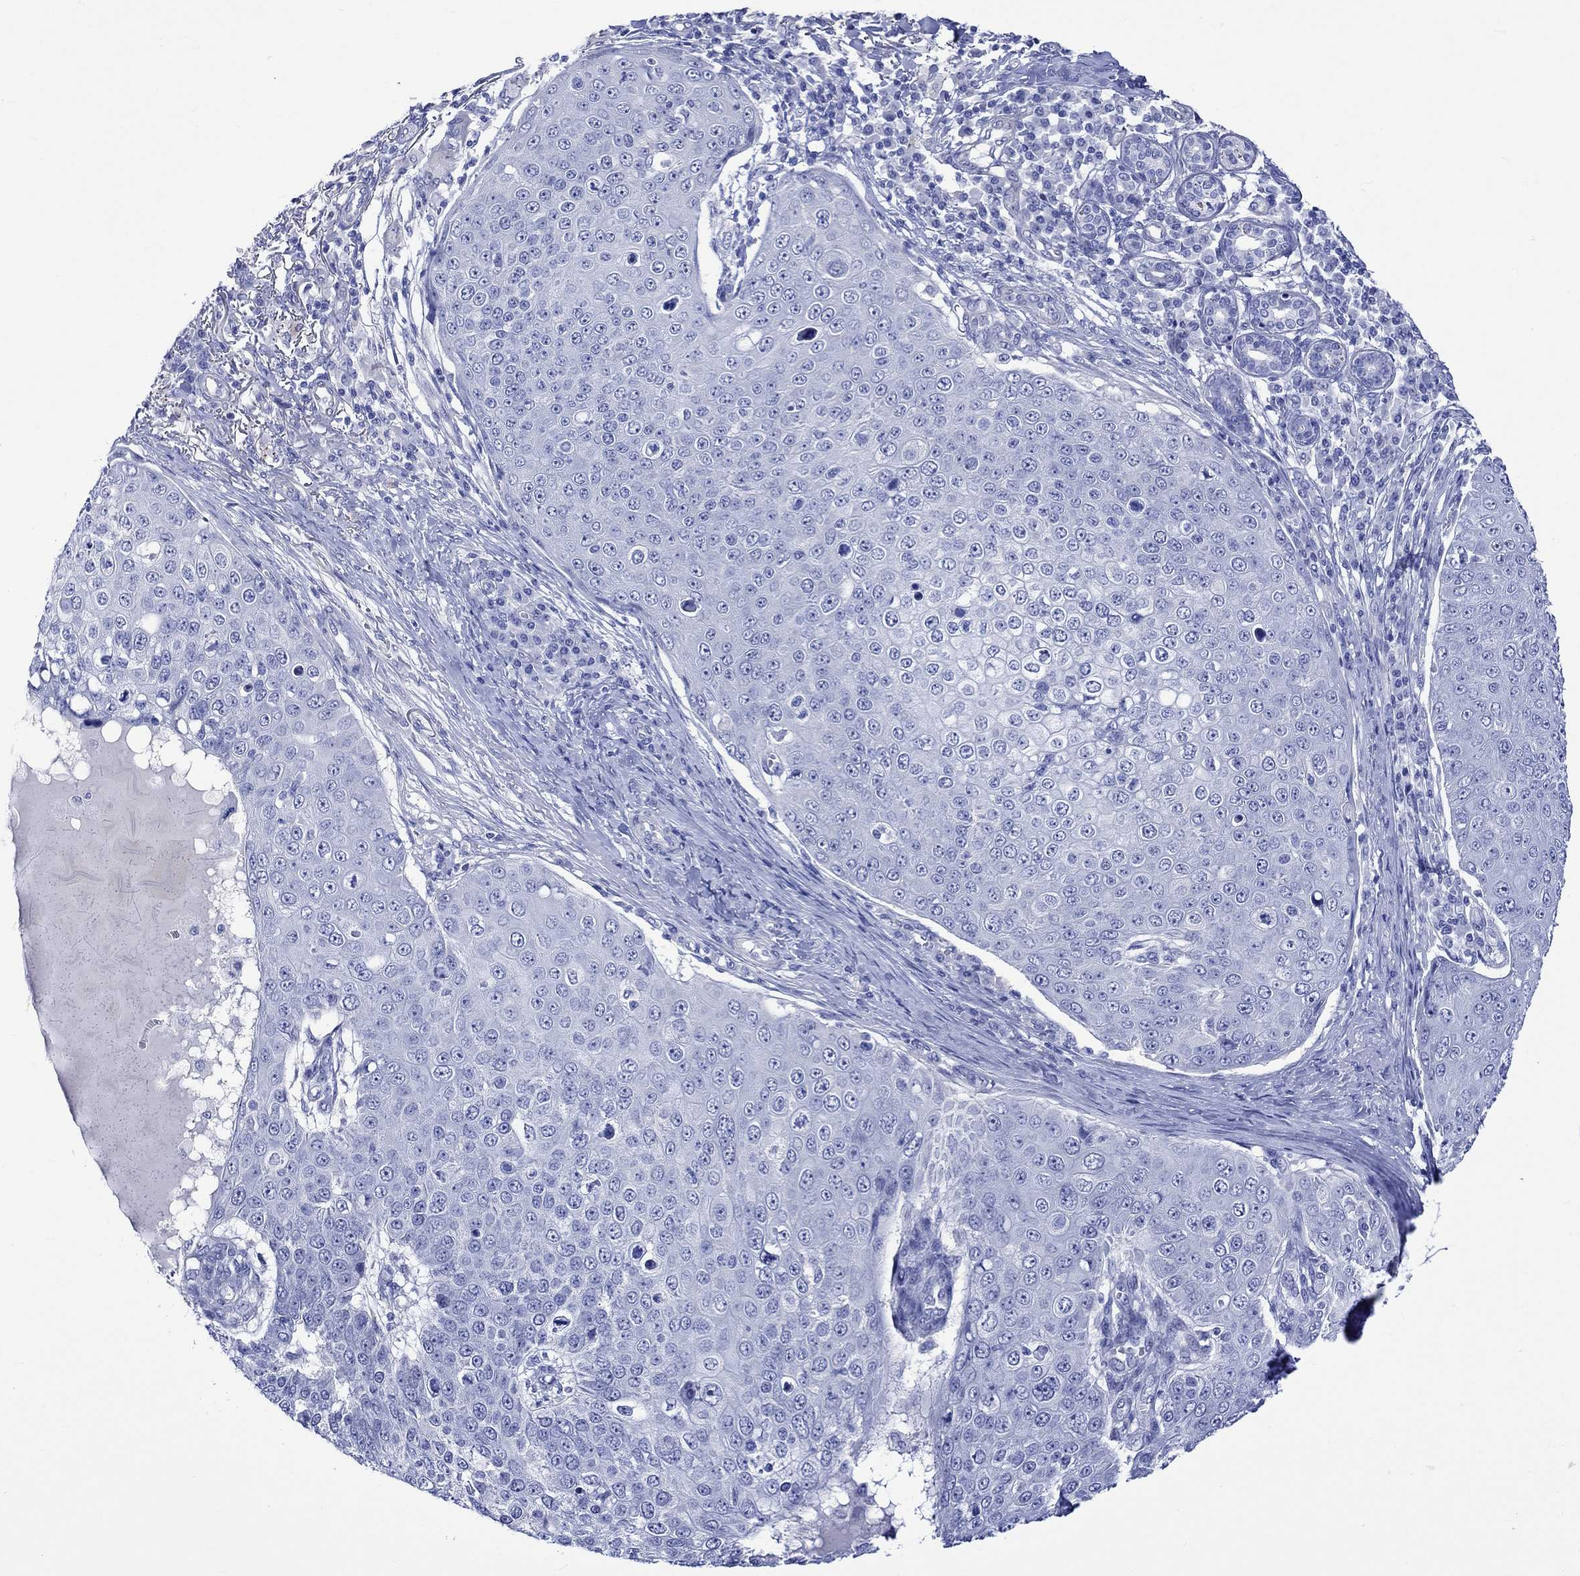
{"staining": {"intensity": "negative", "quantity": "none", "location": "none"}, "tissue": "skin cancer", "cell_type": "Tumor cells", "image_type": "cancer", "snomed": [{"axis": "morphology", "description": "Squamous cell carcinoma, NOS"}, {"axis": "topography", "description": "Skin"}], "caption": "Immunohistochemistry of human skin cancer reveals no positivity in tumor cells.", "gene": "HARBI1", "patient": {"sex": "male", "age": 71}}